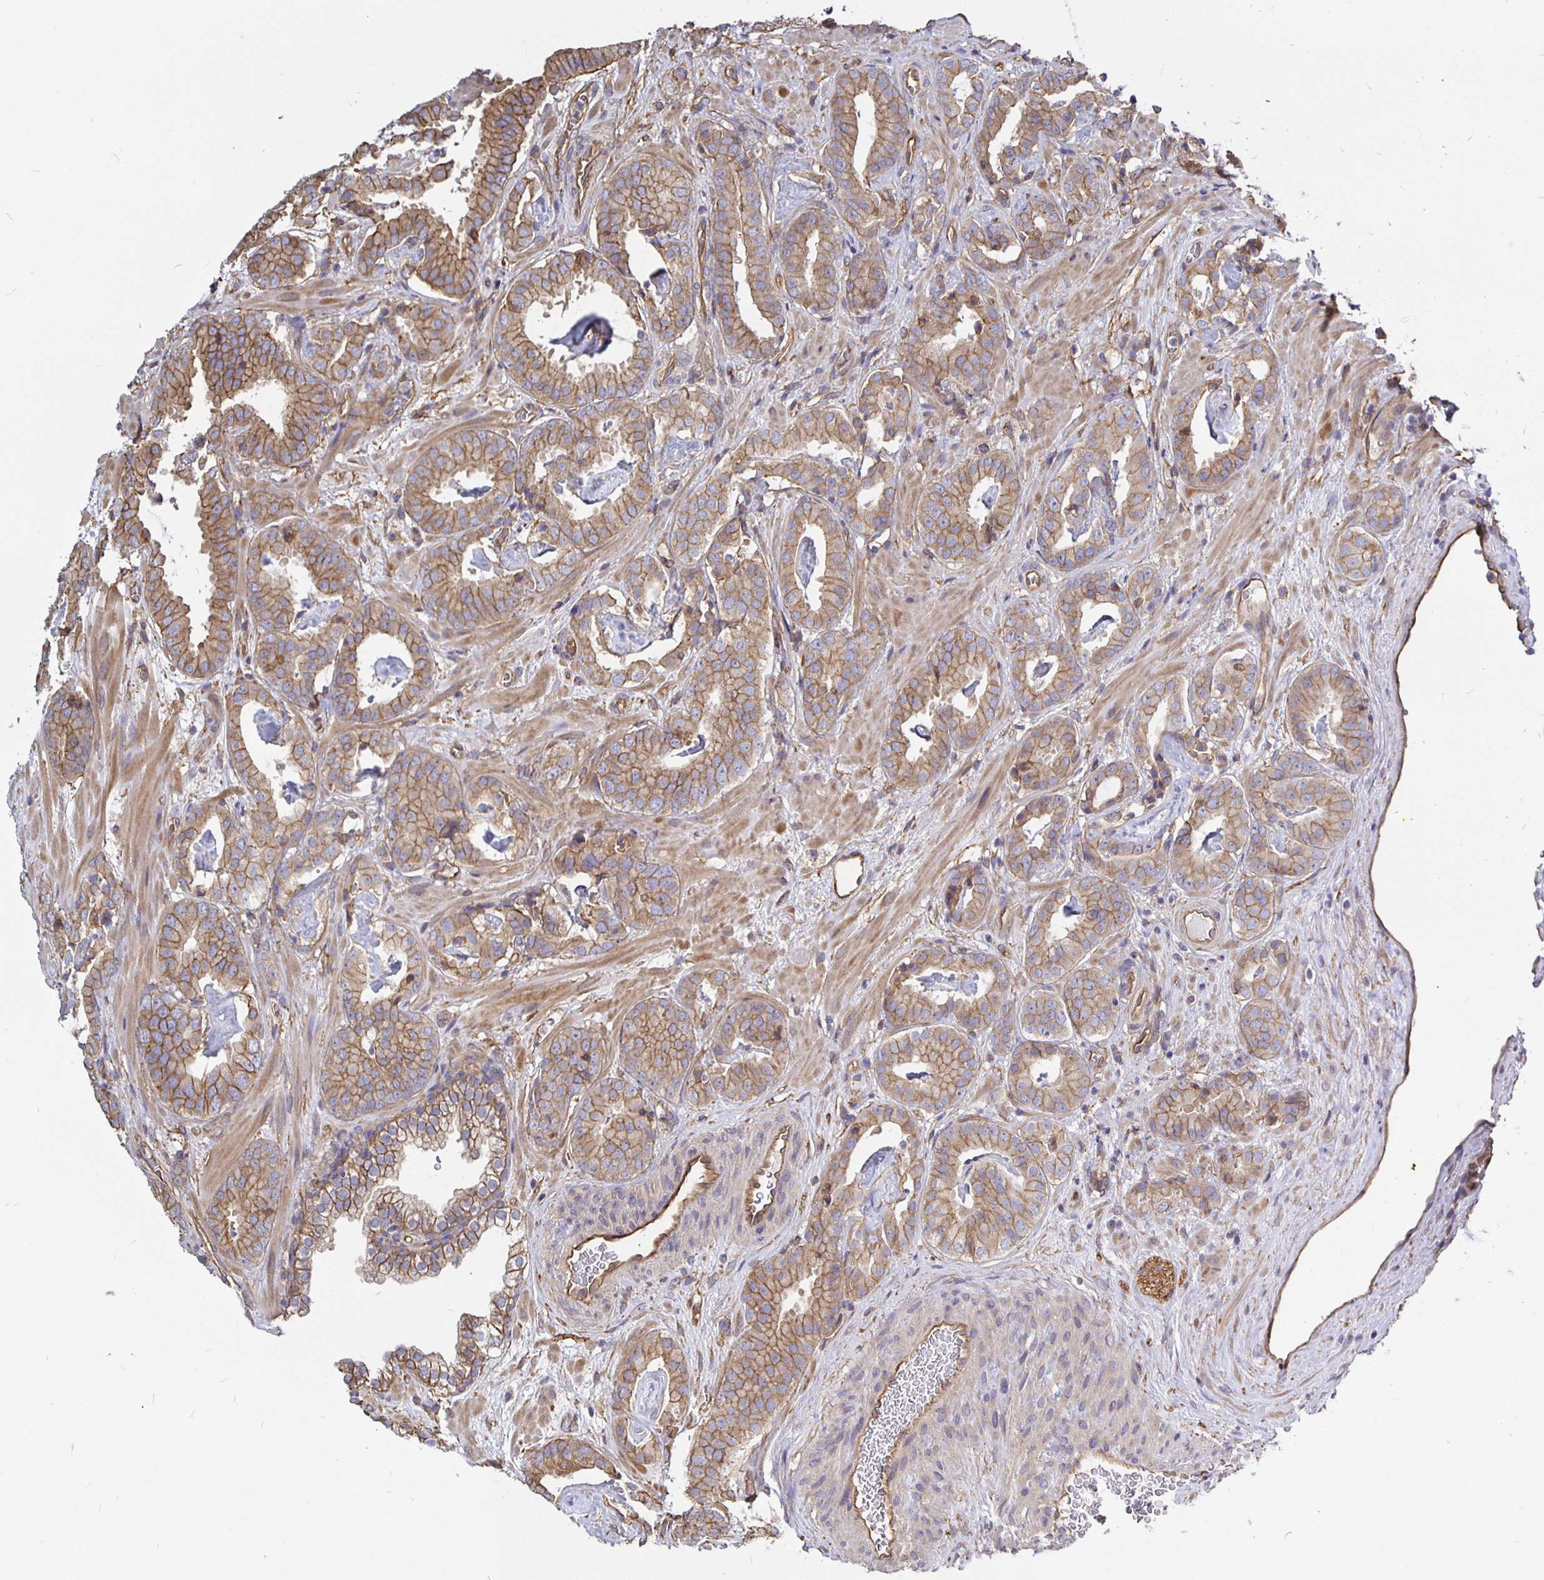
{"staining": {"intensity": "moderate", "quantity": ">75%", "location": "cytoplasmic/membranous"}, "tissue": "prostate cancer", "cell_type": "Tumor cells", "image_type": "cancer", "snomed": [{"axis": "morphology", "description": "Adenocarcinoma, Low grade"}, {"axis": "topography", "description": "Prostate"}], "caption": "Low-grade adenocarcinoma (prostate) stained with a protein marker displays moderate staining in tumor cells.", "gene": "ARHGEF39", "patient": {"sex": "male", "age": 62}}